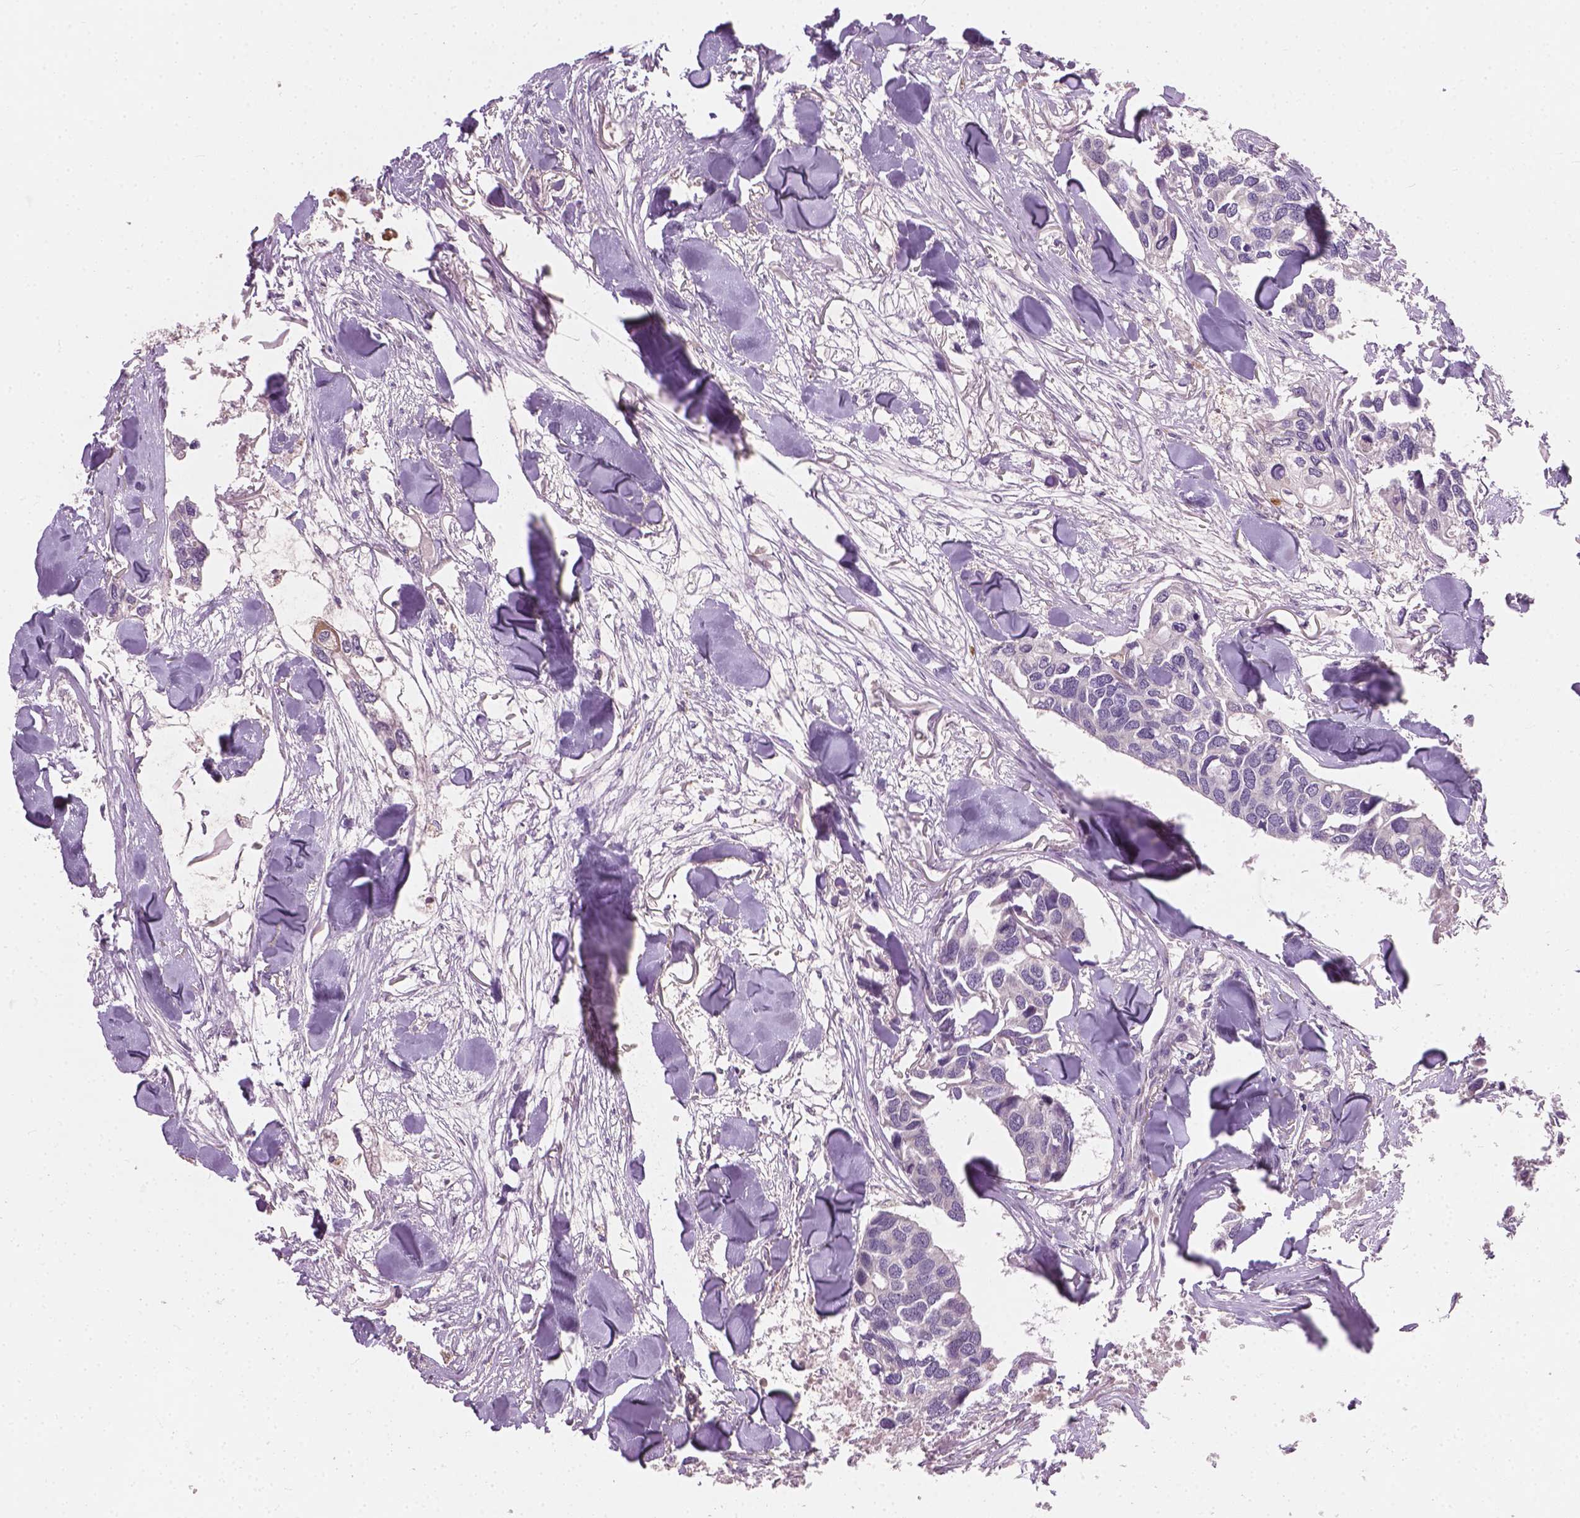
{"staining": {"intensity": "negative", "quantity": "none", "location": "none"}, "tissue": "breast cancer", "cell_type": "Tumor cells", "image_type": "cancer", "snomed": [{"axis": "morphology", "description": "Duct carcinoma"}, {"axis": "topography", "description": "Breast"}], "caption": "There is no significant staining in tumor cells of breast cancer (invasive ductal carcinoma). (DAB IHC with hematoxylin counter stain).", "gene": "KRT17", "patient": {"sex": "female", "age": 83}}